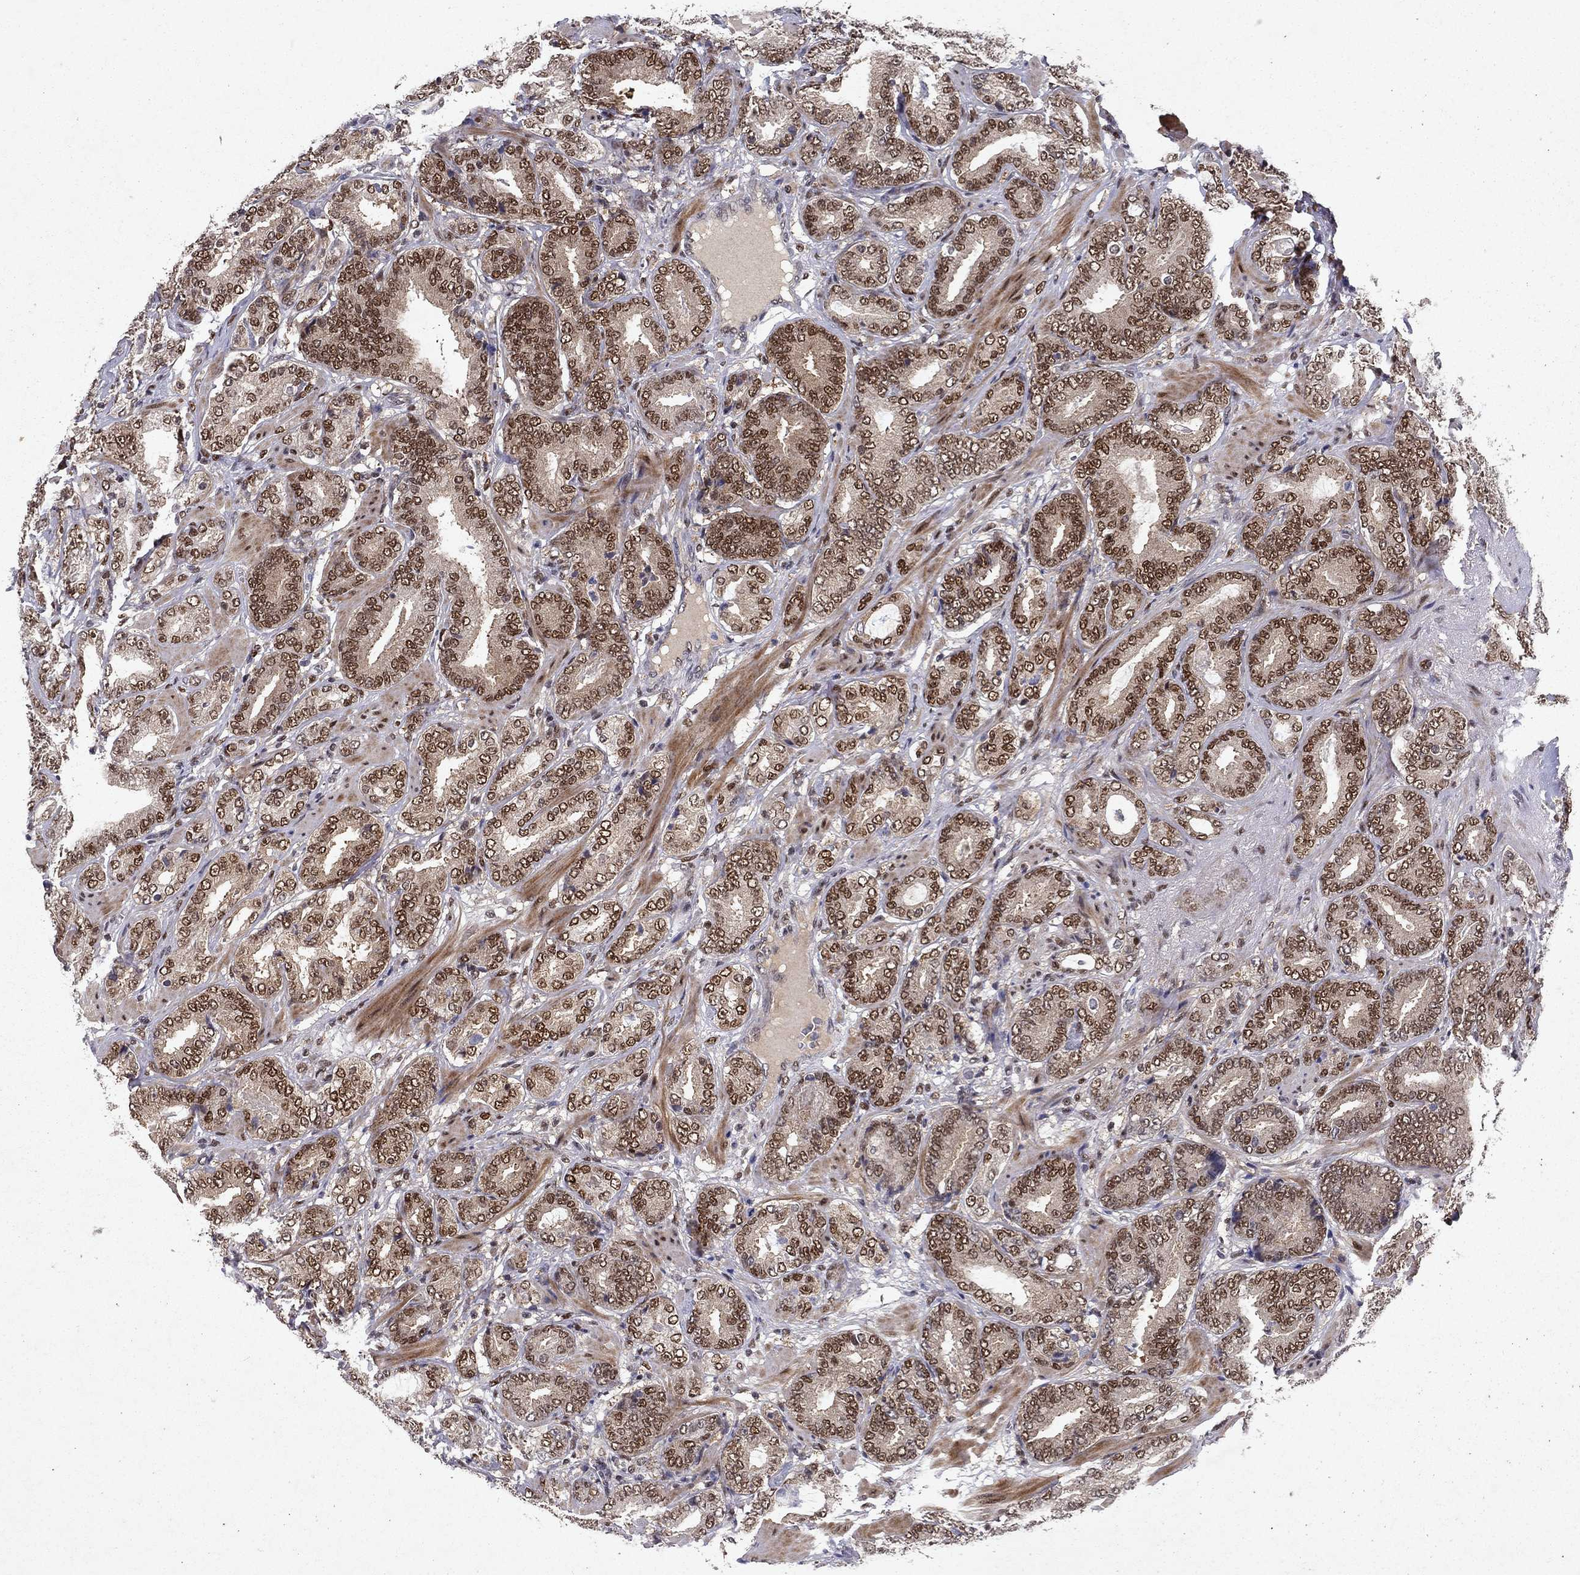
{"staining": {"intensity": "strong", "quantity": ">75%", "location": "nuclear"}, "tissue": "prostate cancer", "cell_type": "Tumor cells", "image_type": "cancer", "snomed": [{"axis": "morphology", "description": "Adenocarcinoma, Low grade"}, {"axis": "topography", "description": "Prostate"}], "caption": "Immunohistochemistry (IHC) photomicrograph of neoplastic tissue: low-grade adenocarcinoma (prostate) stained using immunohistochemistry displays high levels of strong protein expression localized specifically in the nuclear of tumor cells, appearing as a nuclear brown color.", "gene": "CRTC1", "patient": {"sex": "male", "age": 60}}